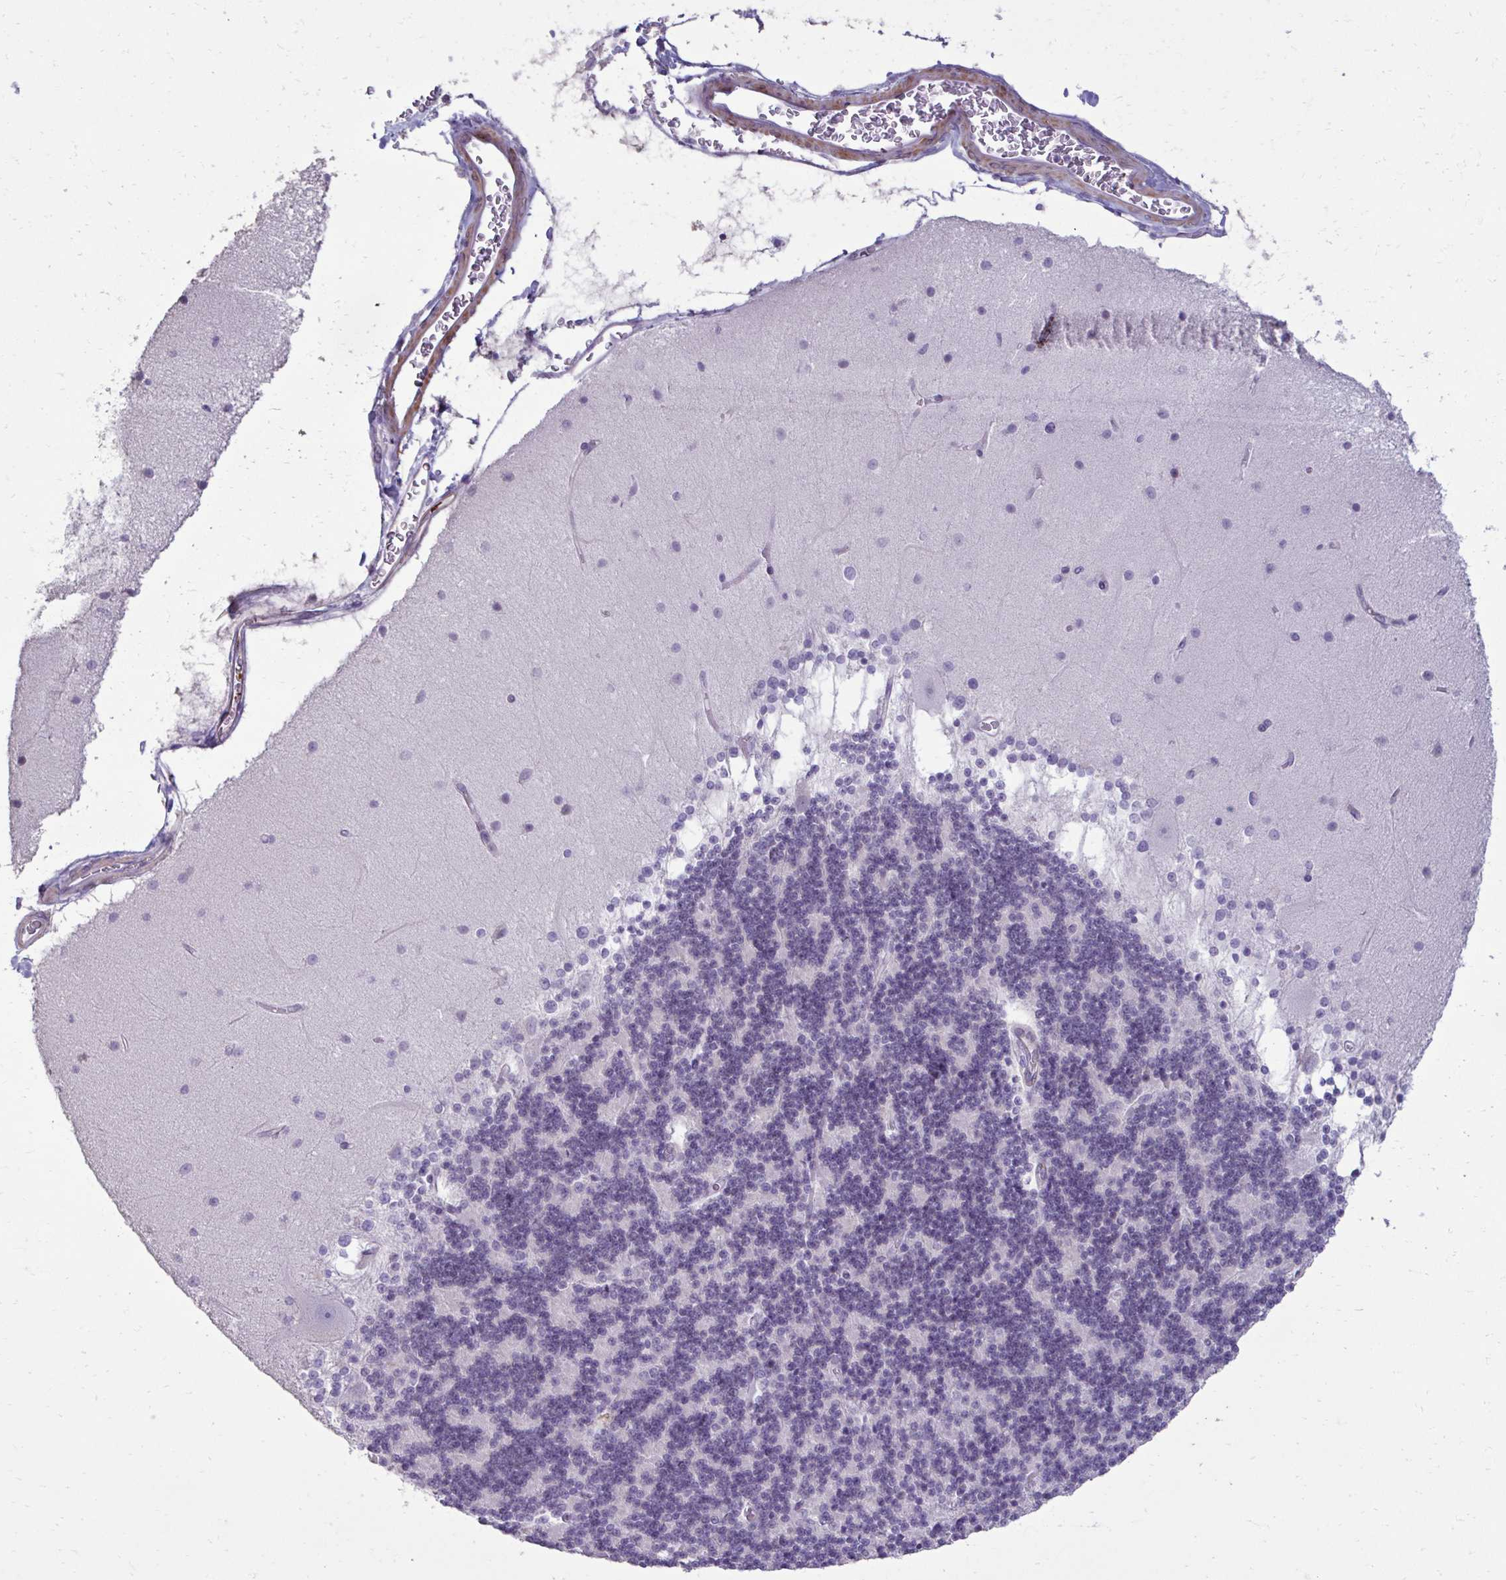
{"staining": {"intensity": "negative", "quantity": "none", "location": "none"}, "tissue": "cerebellum", "cell_type": "Cells in granular layer", "image_type": "normal", "snomed": [{"axis": "morphology", "description": "Normal tissue, NOS"}, {"axis": "topography", "description": "Cerebellum"}], "caption": "This is an immunohistochemistry (IHC) photomicrograph of normal human cerebellum. There is no positivity in cells in granular layer.", "gene": "SLC30A3", "patient": {"sex": "female", "age": 54}}